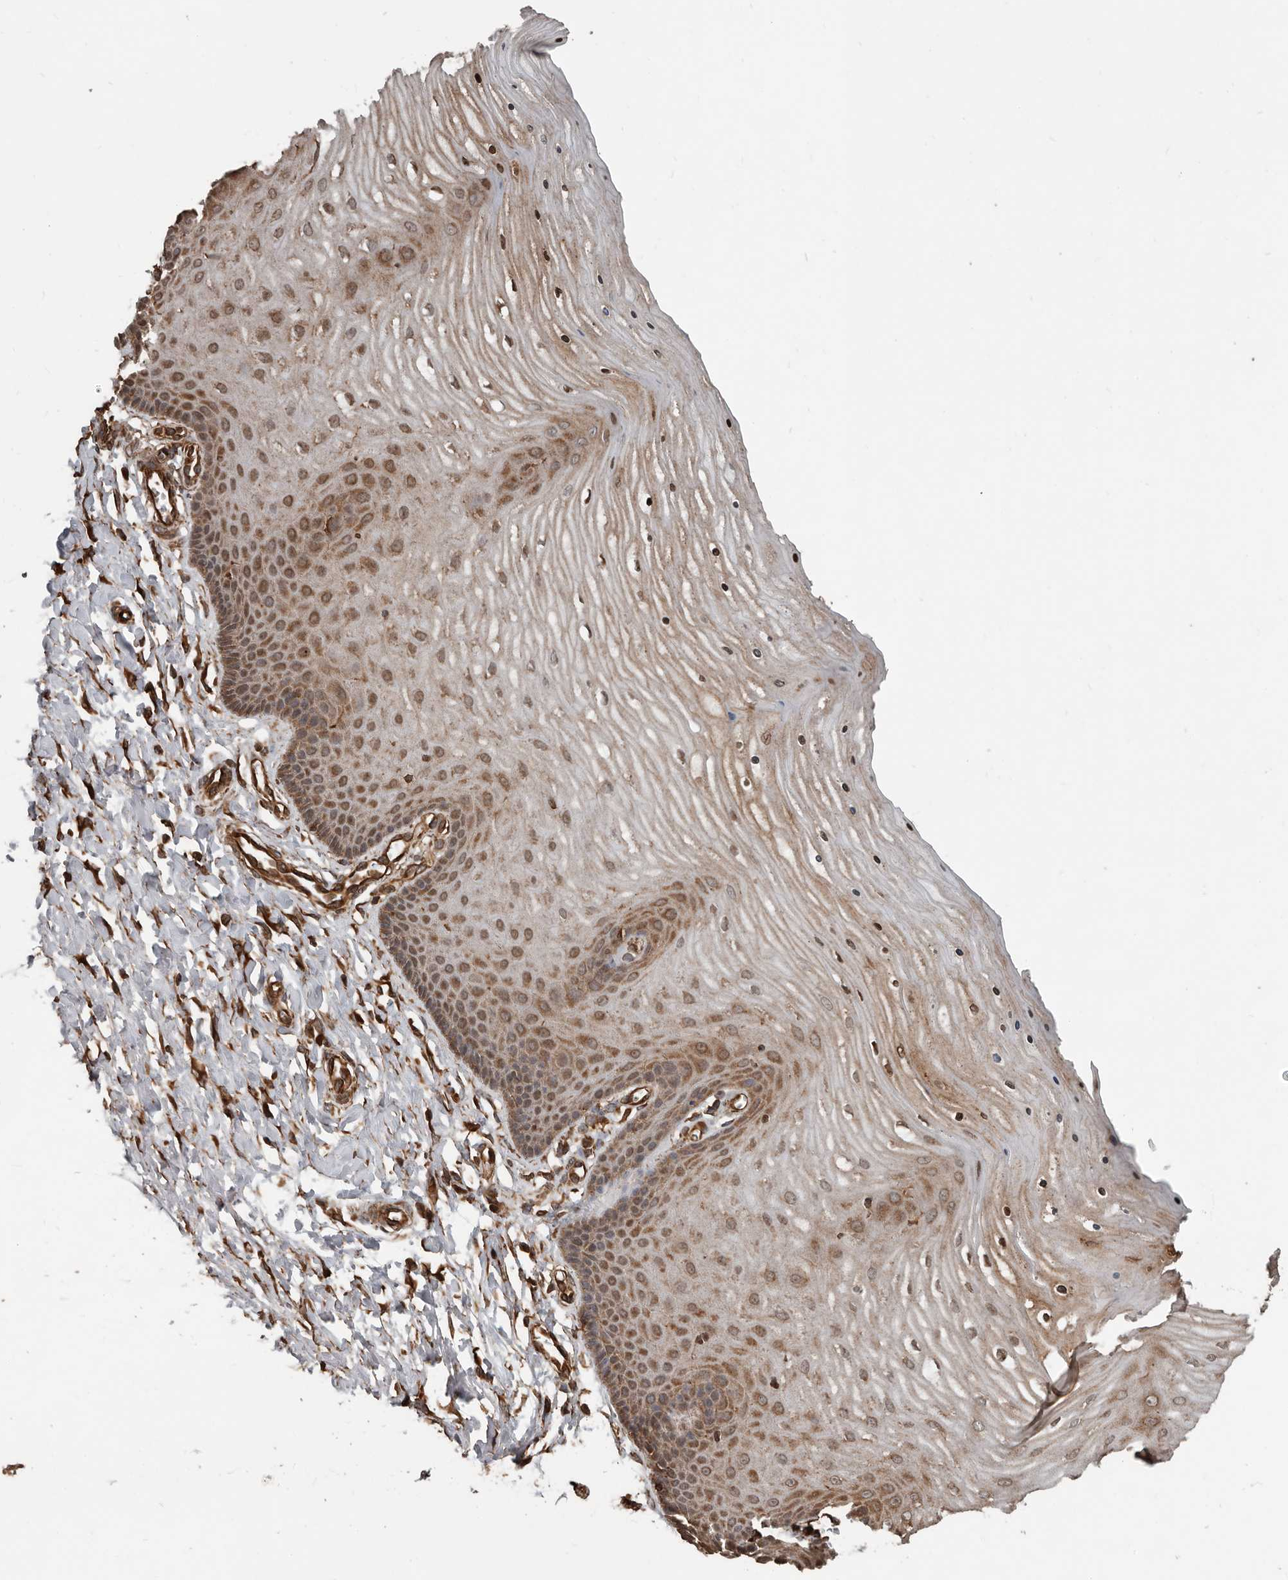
{"staining": {"intensity": "weak", "quantity": ">75%", "location": "cytoplasmic/membranous"}, "tissue": "cervix", "cell_type": "Glandular cells", "image_type": "normal", "snomed": [{"axis": "morphology", "description": "Normal tissue, NOS"}, {"axis": "topography", "description": "Cervix"}], "caption": "Unremarkable cervix was stained to show a protein in brown. There is low levels of weak cytoplasmic/membranous positivity in approximately >75% of glandular cells. The protein of interest is shown in brown color, while the nuclei are stained blue.", "gene": "YOD1", "patient": {"sex": "female", "age": 55}}